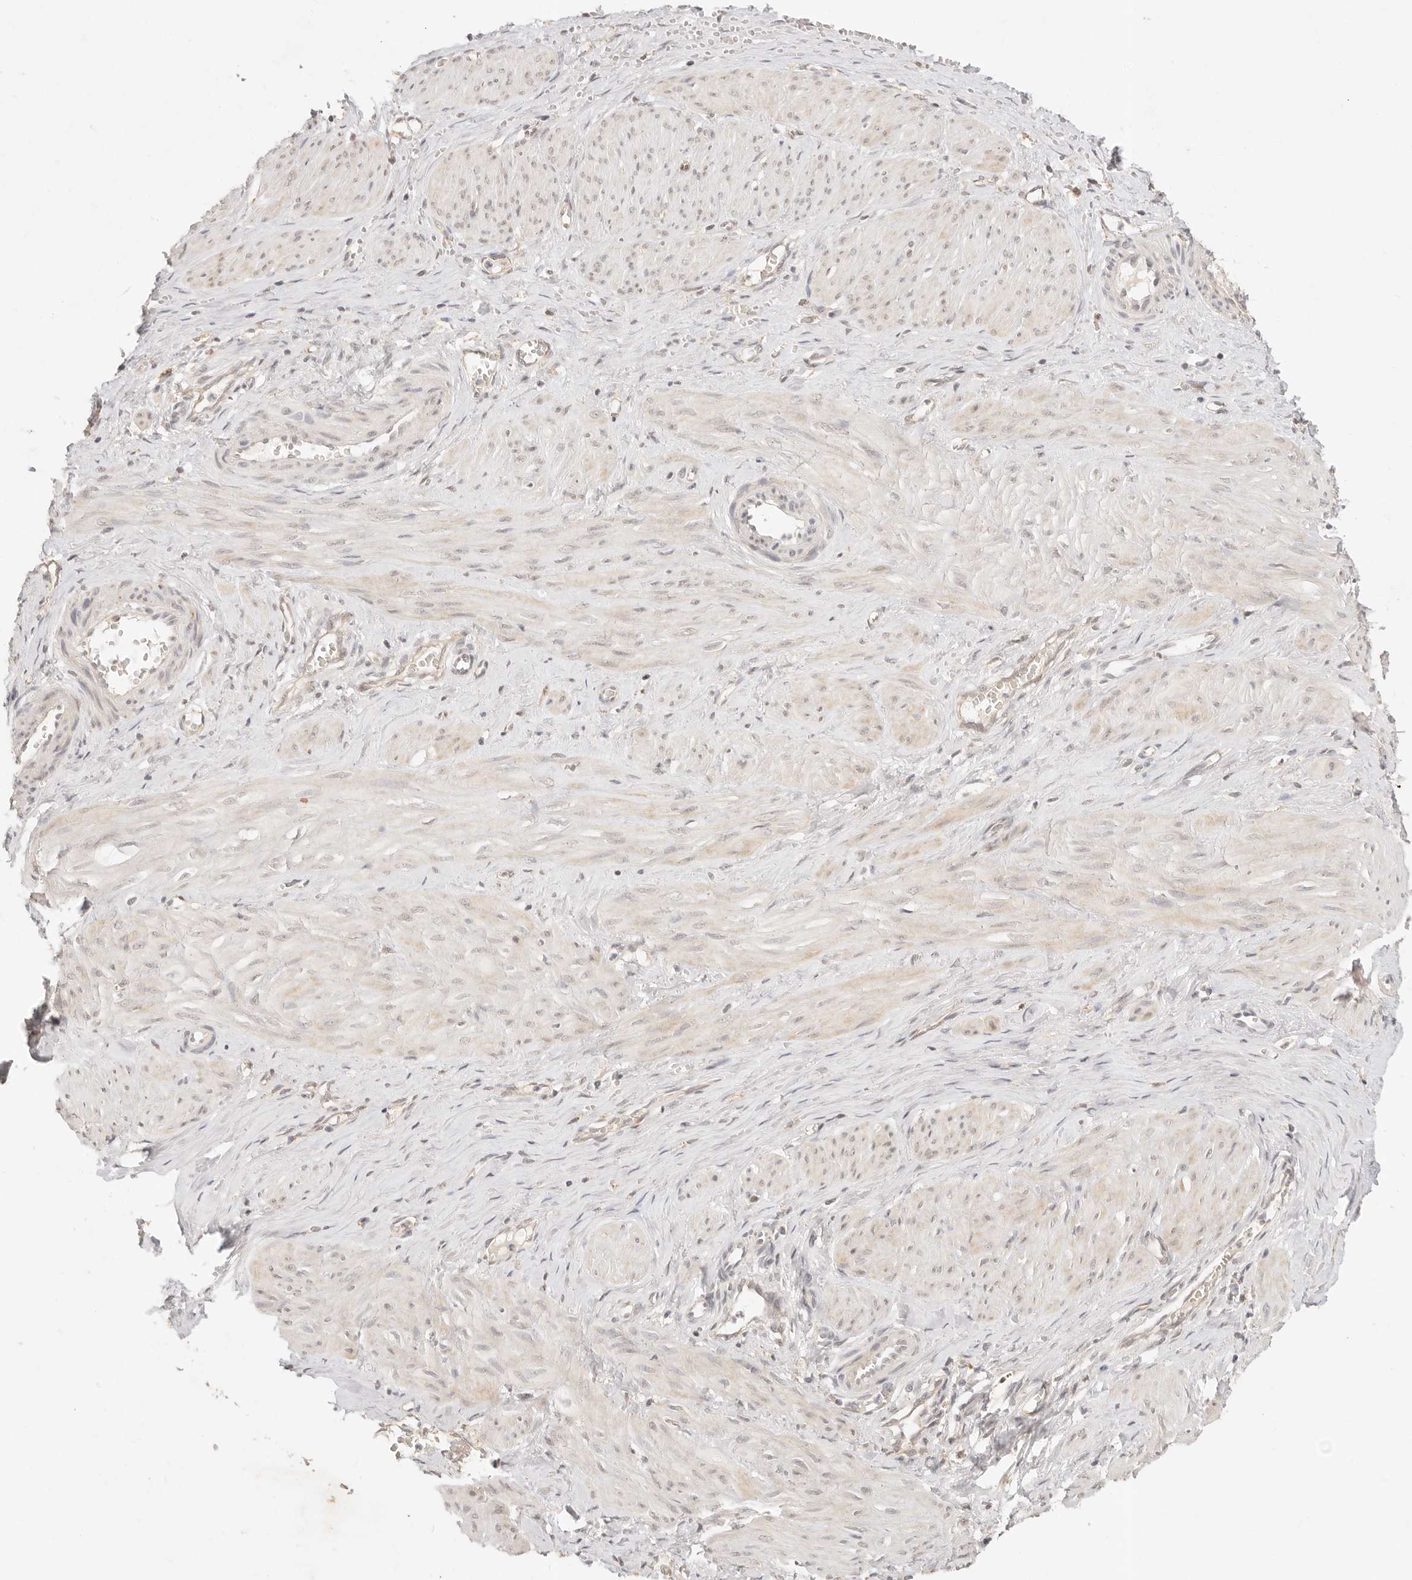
{"staining": {"intensity": "weak", "quantity": "25%-75%", "location": "cytoplasmic/membranous"}, "tissue": "smooth muscle", "cell_type": "Smooth muscle cells", "image_type": "normal", "snomed": [{"axis": "morphology", "description": "Normal tissue, NOS"}, {"axis": "topography", "description": "Endometrium"}], "caption": "Protein staining shows weak cytoplasmic/membranous staining in approximately 25%-75% of smooth muscle cells in unremarkable smooth muscle. Using DAB (3,3'-diaminobenzidine) (brown) and hematoxylin (blue) stains, captured at high magnification using brightfield microscopy.", "gene": "GPR156", "patient": {"sex": "female", "age": 33}}